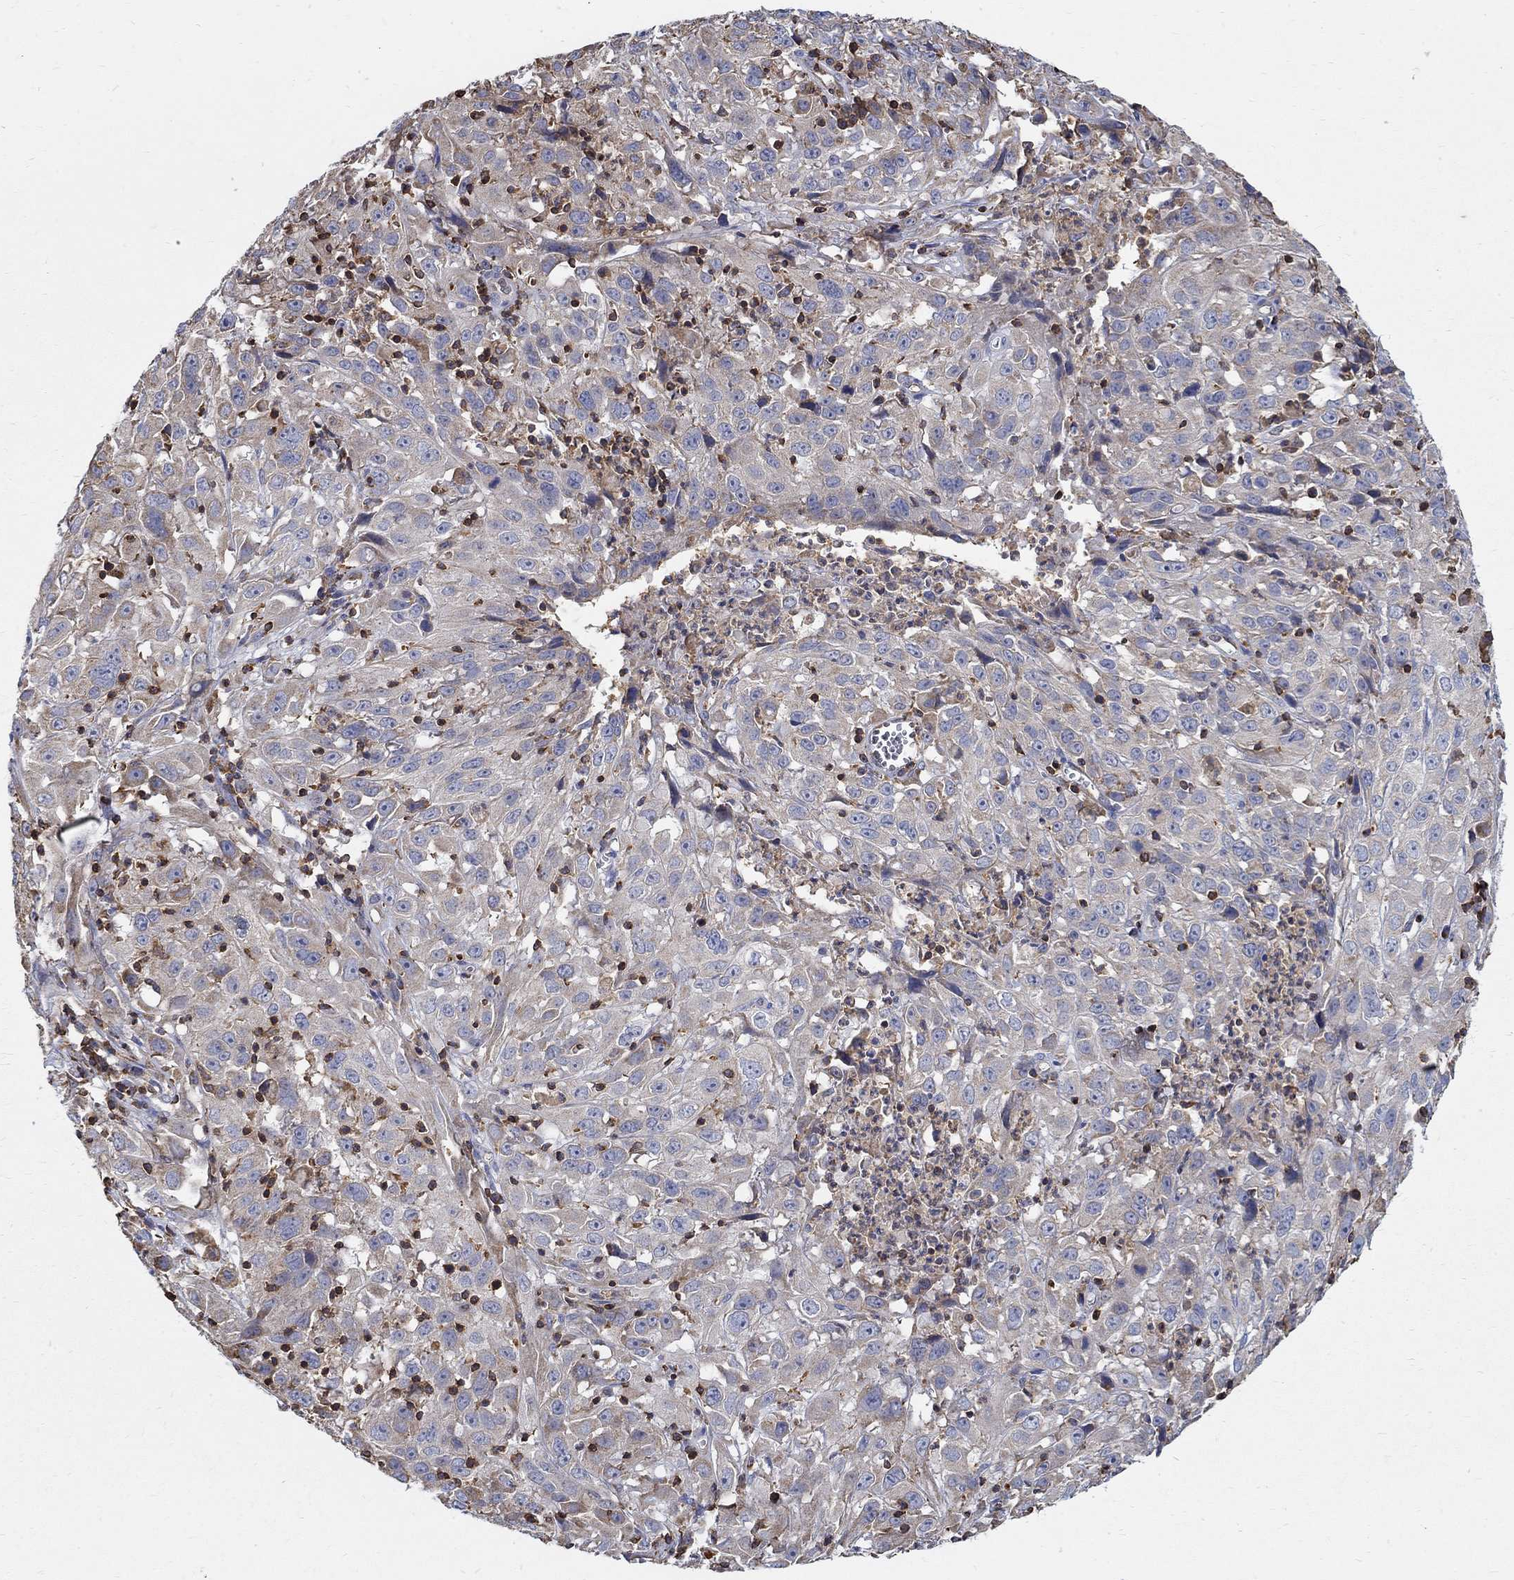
{"staining": {"intensity": "weak", "quantity": "25%-75%", "location": "cytoplasmic/membranous"}, "tissue": "cervical cancer", "cell_type": "Tumor cells", "image_type": "cancer", "snomed": [{"axis": "morphology", "description": "Squamous cell carcinoma, NOS"}, {"axis": "topography", "description": "Cervix"}], "caption": "The micrograph reveals staining of cervical cancer, revealing weak cytoplasmic/membranous protein positivity (brown color) within tumor cells. The staining was performed using DAB (3,3'-diaminobenzidine), with brown indicating positive protein expression. Nuclei are stained blue with hematoxylin.", "gene": "AGAP2", "patient": {"sex": "female", "age": 32}}